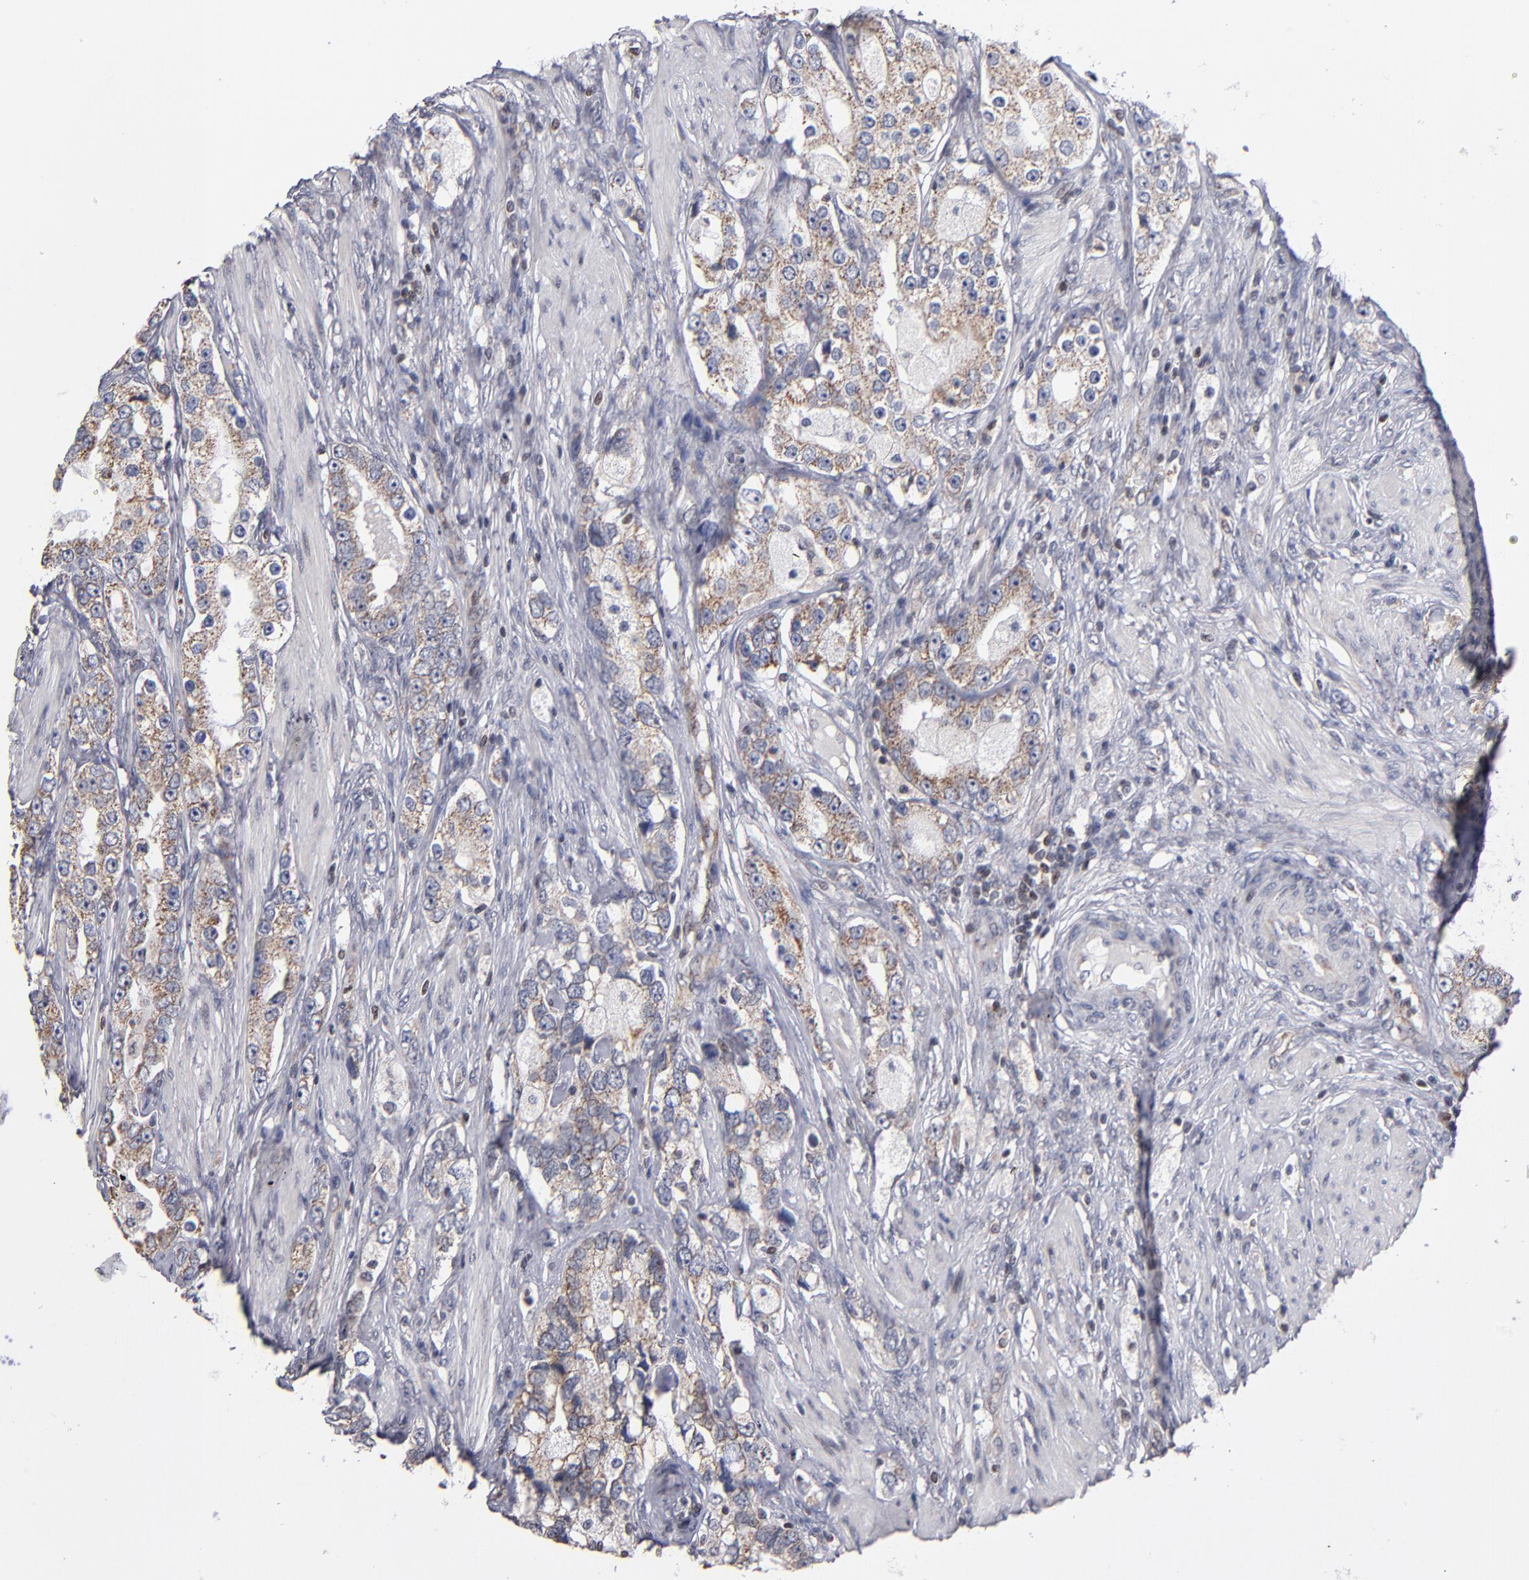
{"staining": {"intensity": "moderate", "quantity": ">75%", "location": "cytoplasmic/membranous"}, "tissue": "prostate cancer", "cell_type": "Tumor cells", "image_type": "cancer", "snomed": [{"axis": "morphology", "description": "Adenocarcinoma, High grade"}, {"axis": "topography", "description": "Prostate"}], "caption": "Immunohistochemical staining of human prostate high-grade adenocarcinoma shows medium levels of moderate cytoplasmic/membranous protein expression in approximately >75% of tumor cells.", "gene": "ODF2", "patient": {"sex": "male", "age": 63}}